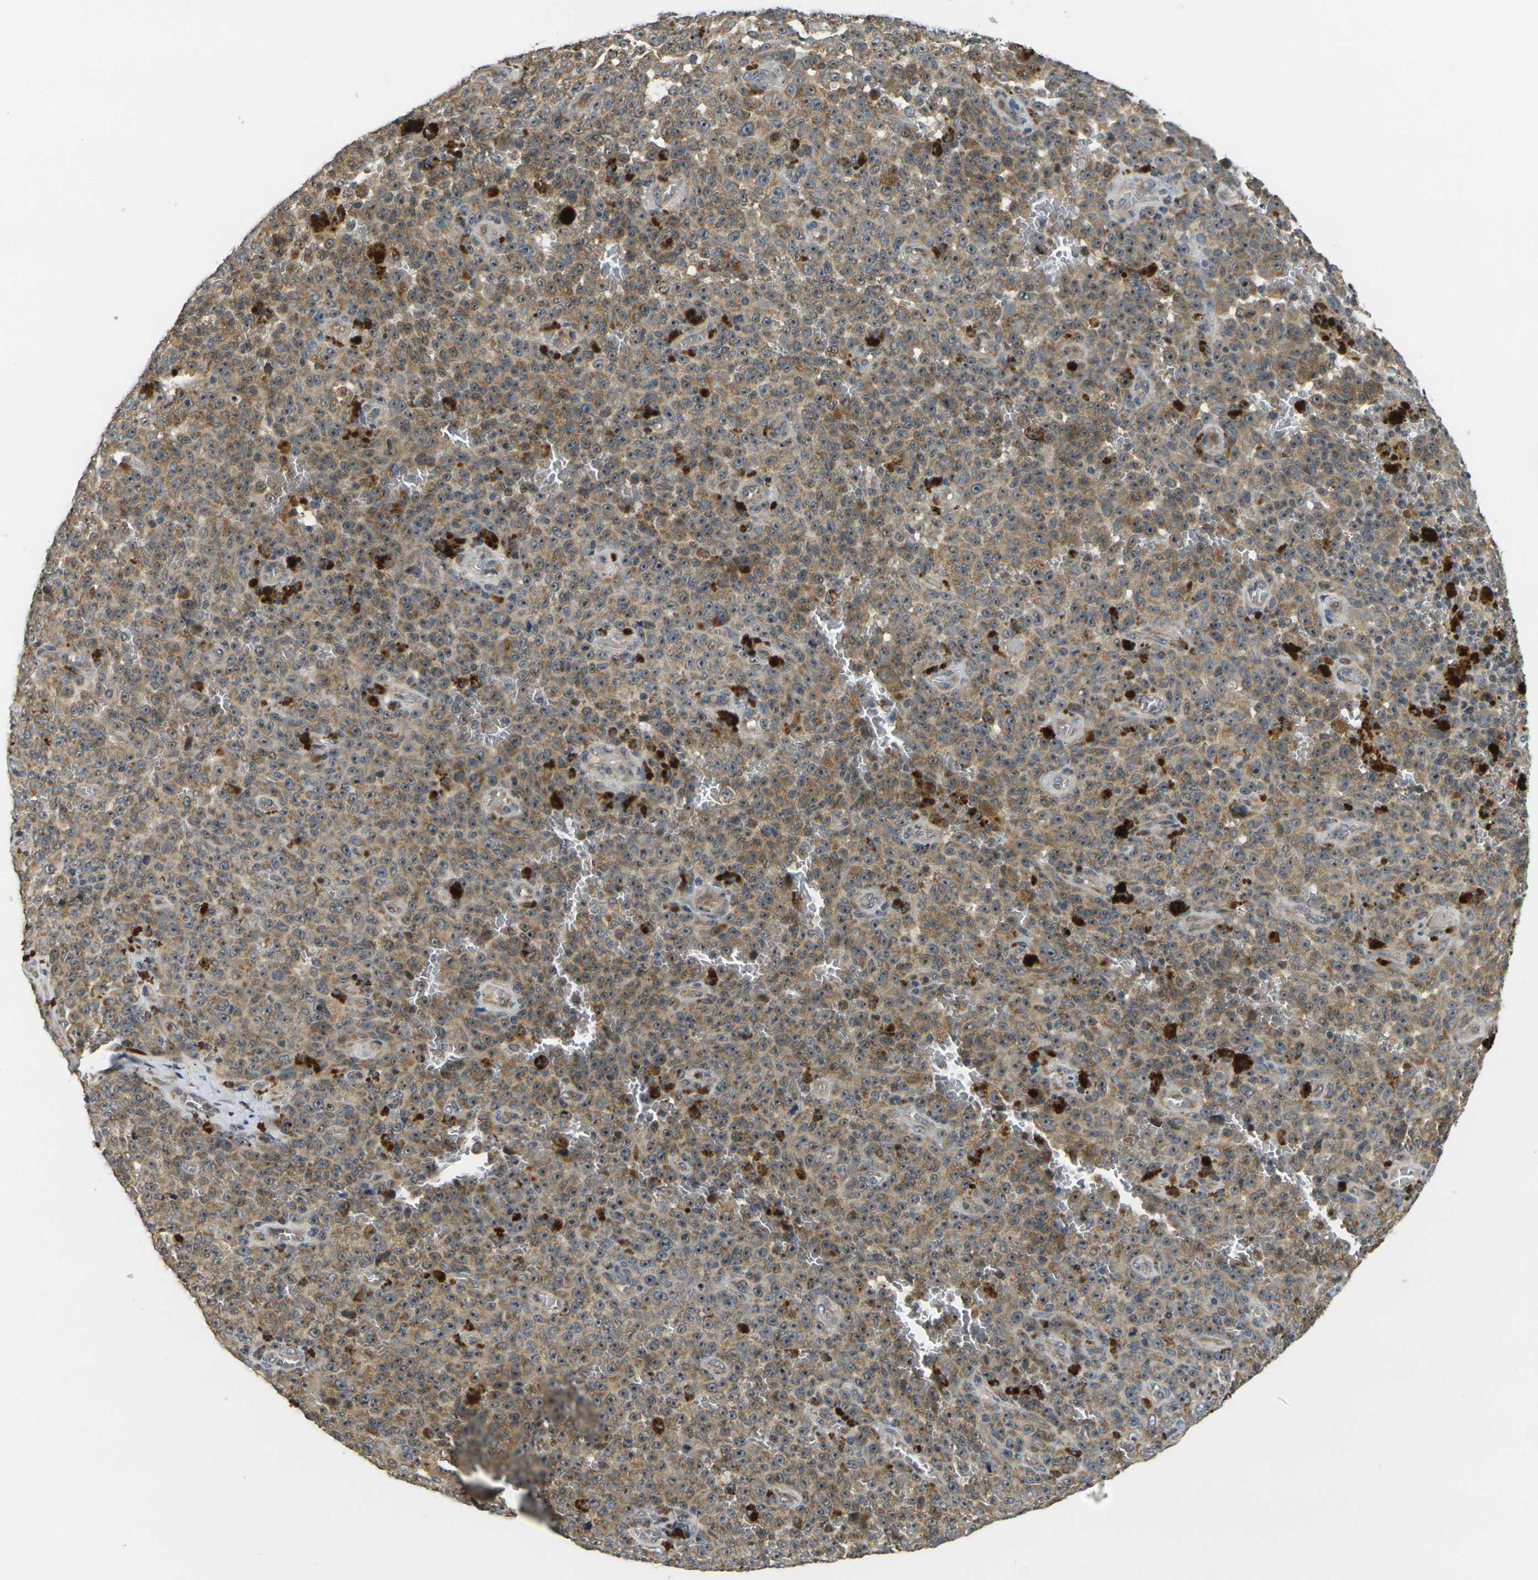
{"staining": {"intensity": "moderate", "quantity": ">75%", "location": "cytoplasmic/membranous"}, "tissue": "melanoma", "cell_type": "Tumor cells", "image_type": "cancer", "snomed": [{"axis": "morphology", "description": "Malignant melanoma, NOS"}, {"axis": "topography", "description": "Skin"}], "caption": "Immunohistochemical staining of human malignant melanoma displays moderate cytoplasmic/membranous protein positivity in about >75% of tumor cells.", "gene": "MINAR2", "patient": {"sex": "female", "age": 82}}